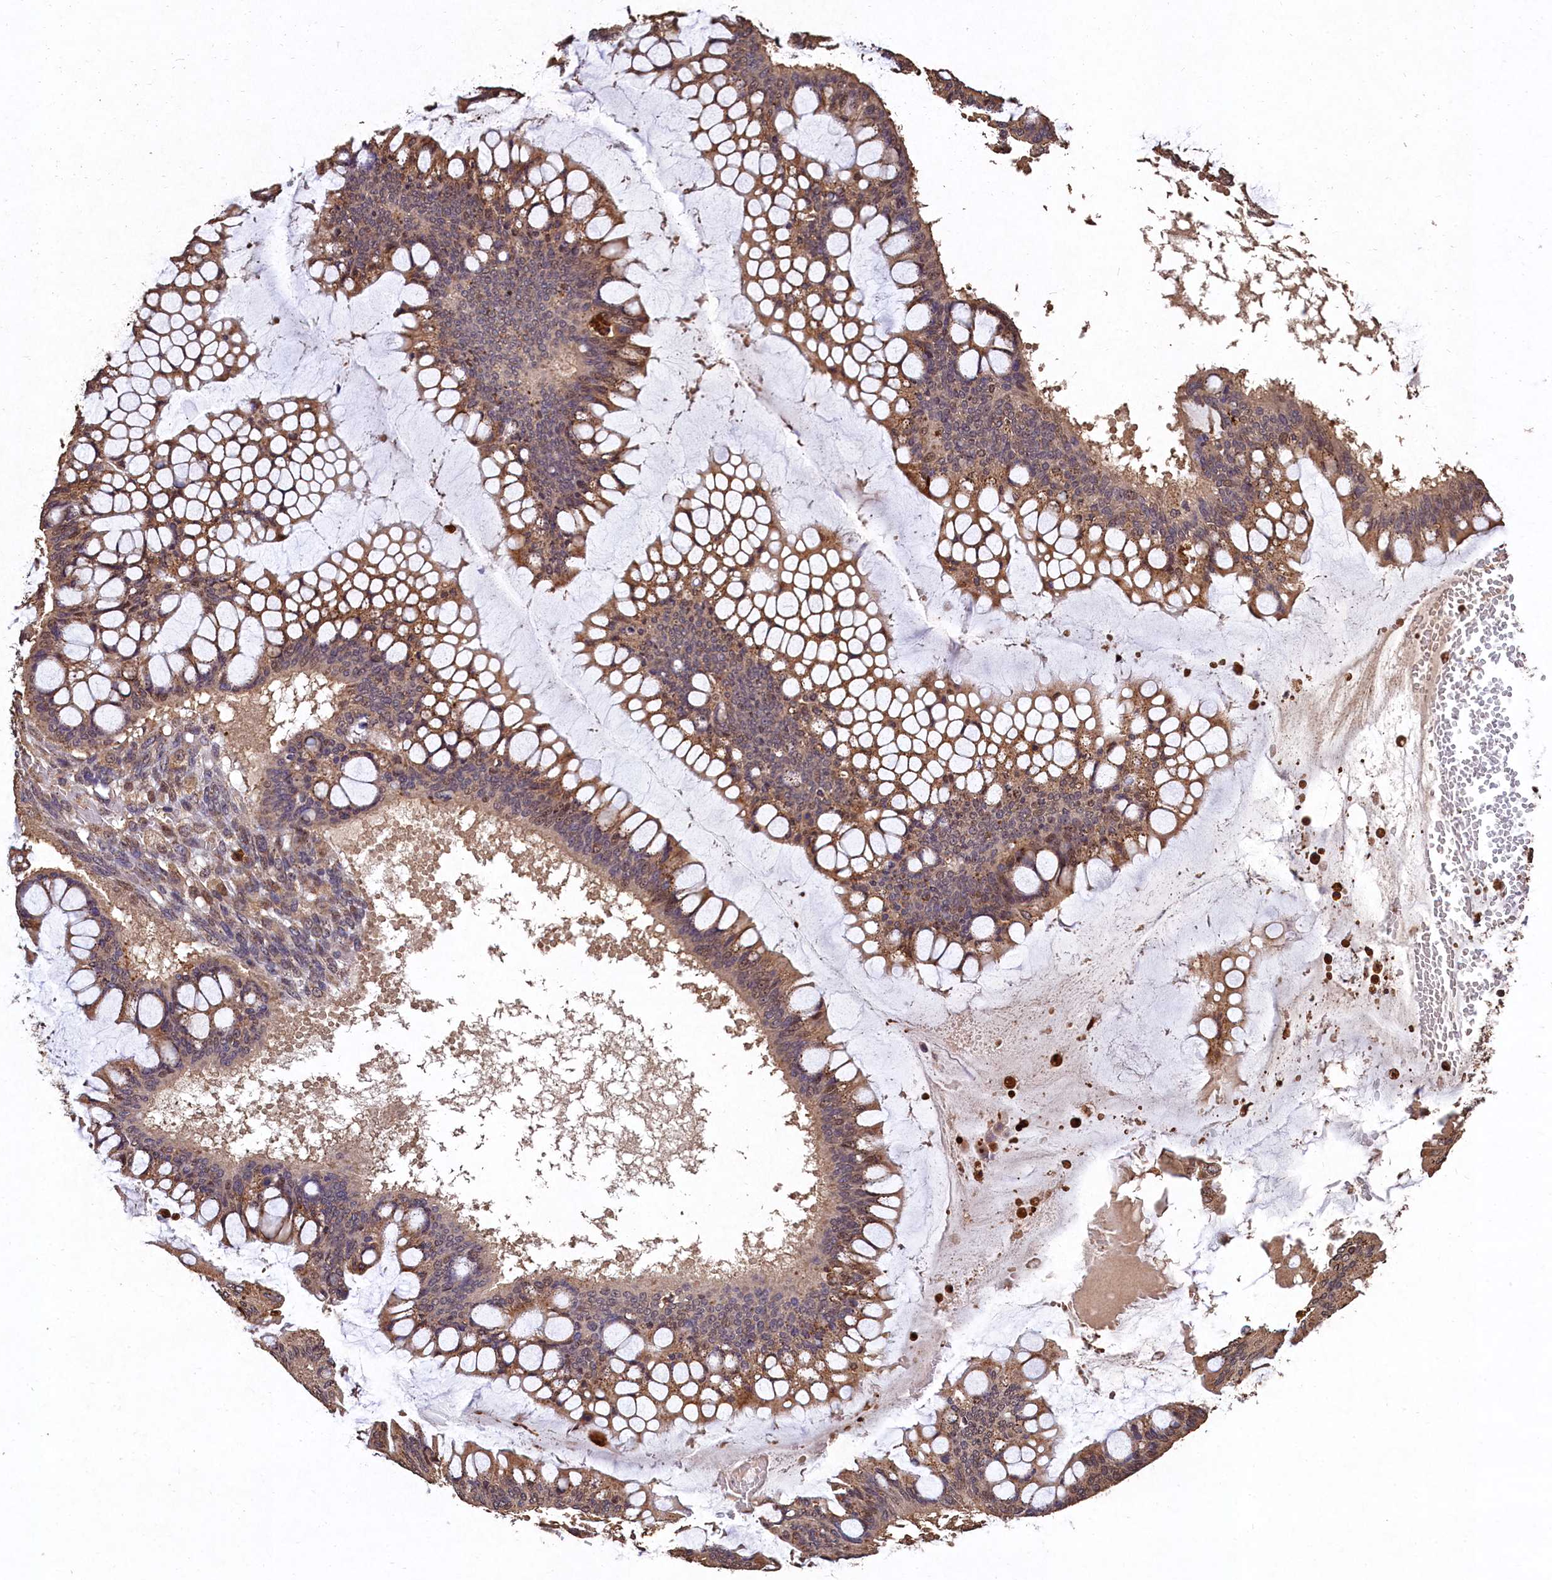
{"staining": {"intensity": "moderate", "quantity": ">75%", "location": "cytoplasmic/membranous"}, "tissue": "ovarian cancer", "cell_type": "Tumor cells", "image_type": "cancer", "snomed": [{"axis": "morphology", "description": "Cystadenocarcinoma, mucinous, NOS"}, {"axis": "topography", "description": "Ovary"}], "caption": "Tumor cells demonstrate moderate cytoplasmic/membranous positivity in about >75% of cells in ovarian cancer. (DAB IHC with brightfield microscopy, high magnification).", "gene": "LSM4", "patient": {"sex": "female", "age": 73}}